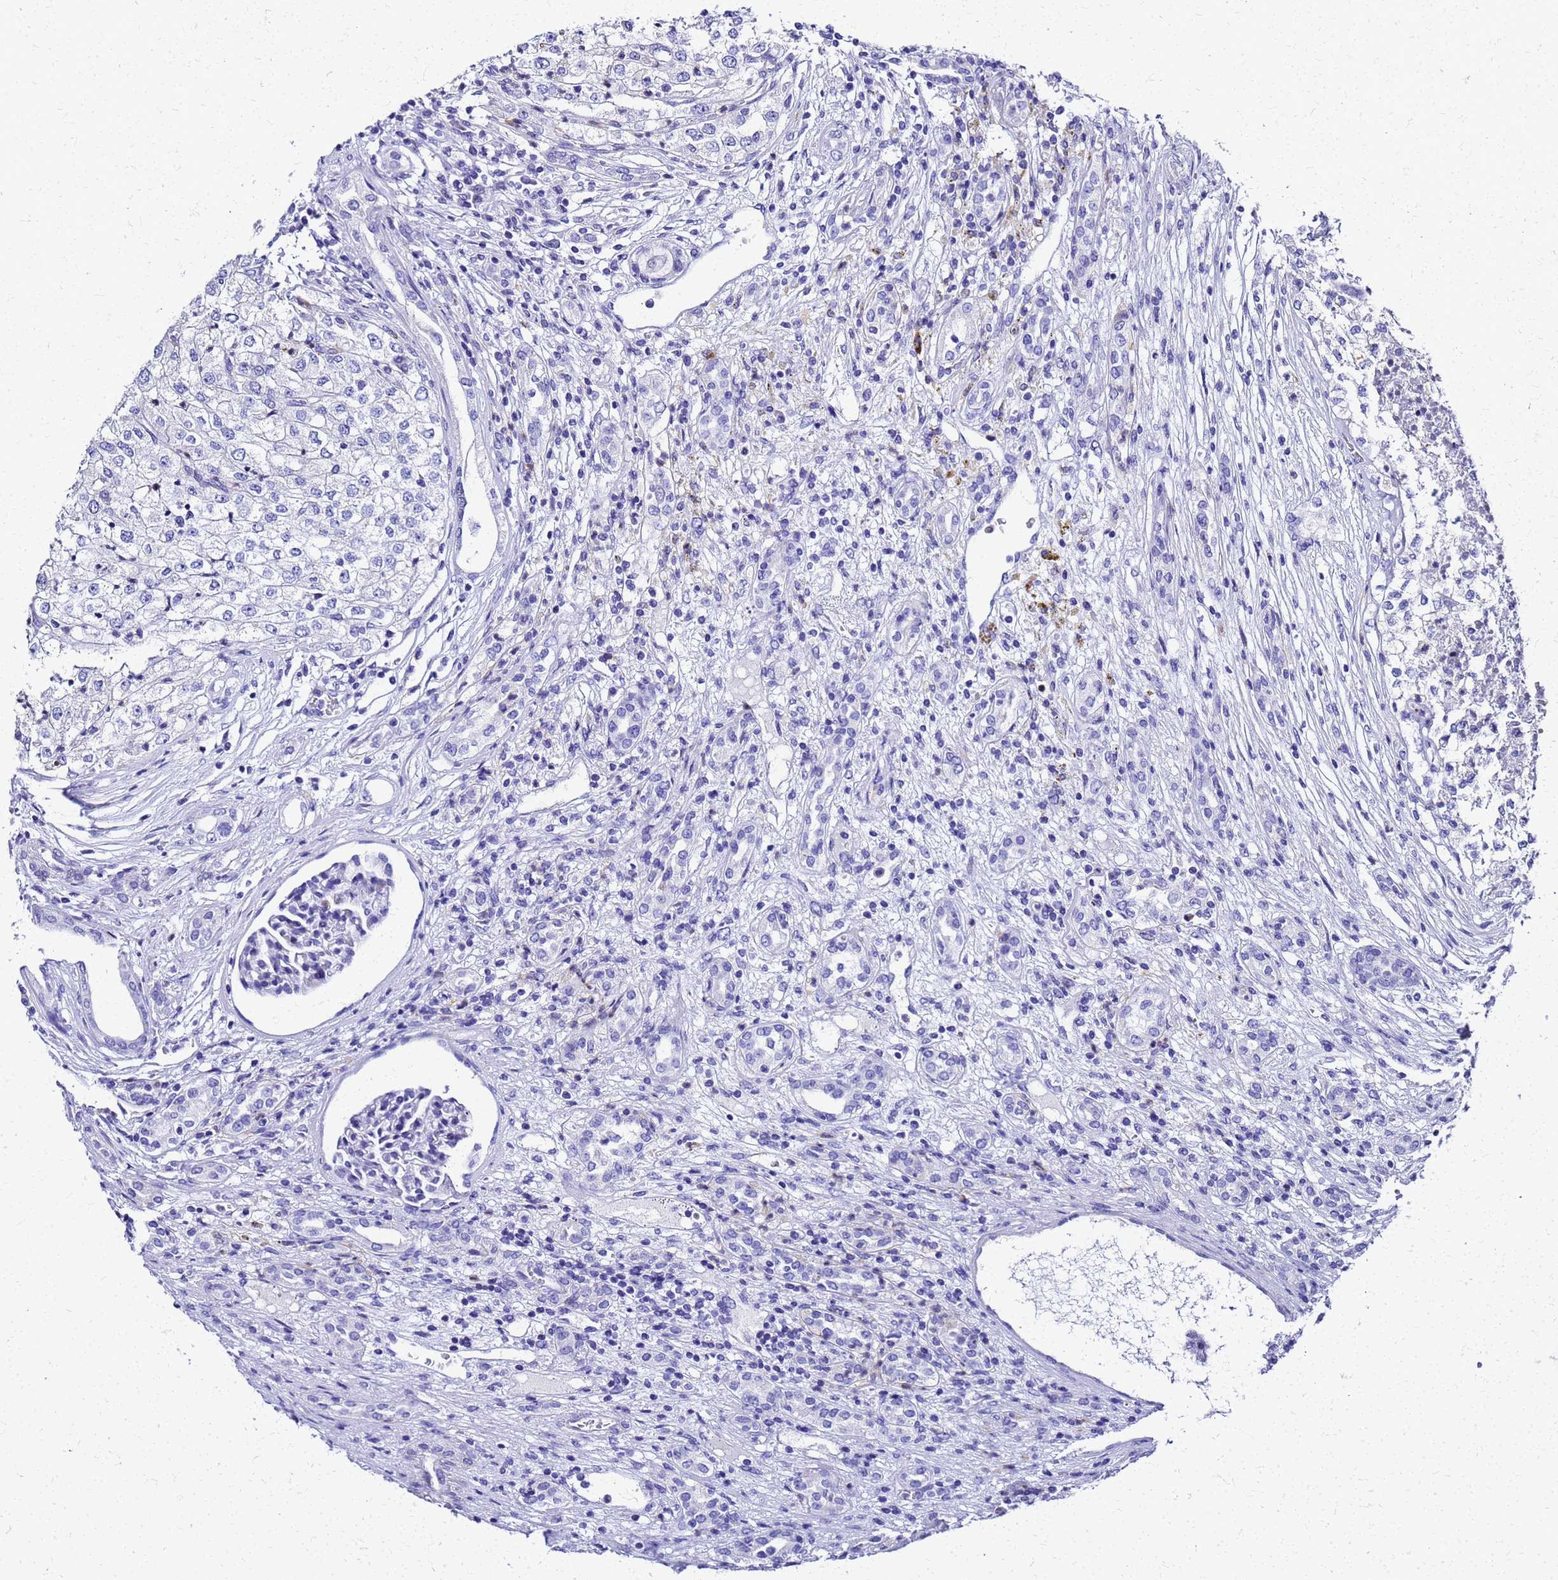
{"staining": {"intensity": "negative", "quantity": "none", "location": "none"}, "tissue": "renal cancer", "cell_type": "Tumor cells", "image_type": "cancer", "snomed": [{"axis": "morphology", "description": "Adenocarcinoma, NOS"}, {"axis": "topography", "description": "Kidney"}], "caption": "Renal adenocarcinoma stained for a protein using IHC demonstrates no positivity tumor cells.", "gene": "SMIM21", "patient": {"sex": "female", "age": 54}}